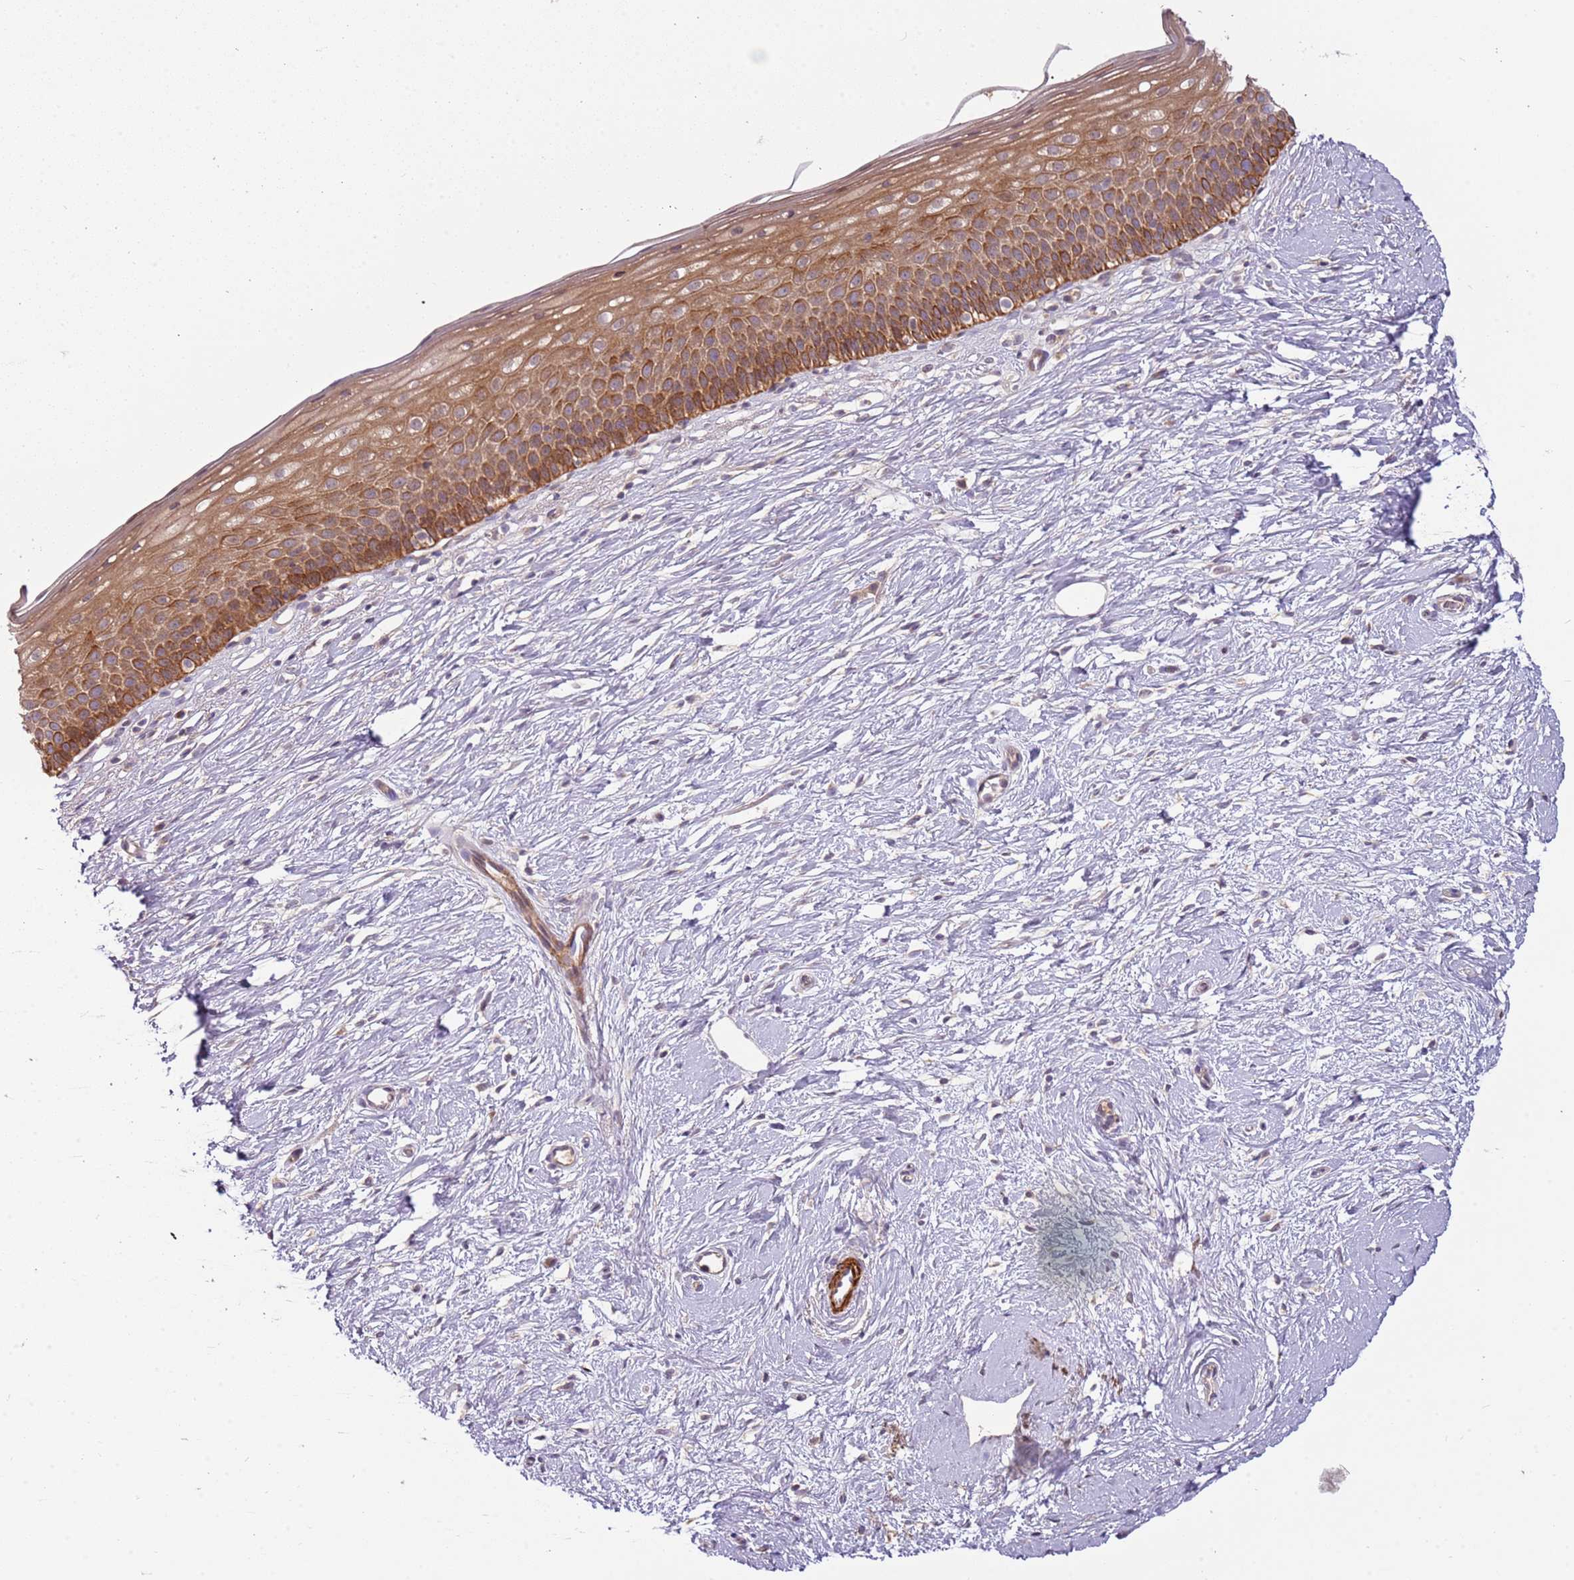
{"staining": {"intensity": "weak", "quantity": ">75%", "location": "cytoplasmic/membranous"}, "tissue": "cervix", "cell_type": "Glandular cells", "image_type": "normal", "snomed": [{"axis": "morphology", "description": "Normal tissue, NOS"}, {"axis": "topography", "description": "Cervix"}], "caption": "This is an image of immunohistochemistry staining of unremarkable cervix, which shows weak positivity in the cytoplasmic/membranous of glandular cells.", "gene": "RNF128", "patient": {"sex": "female", "age": 57}}